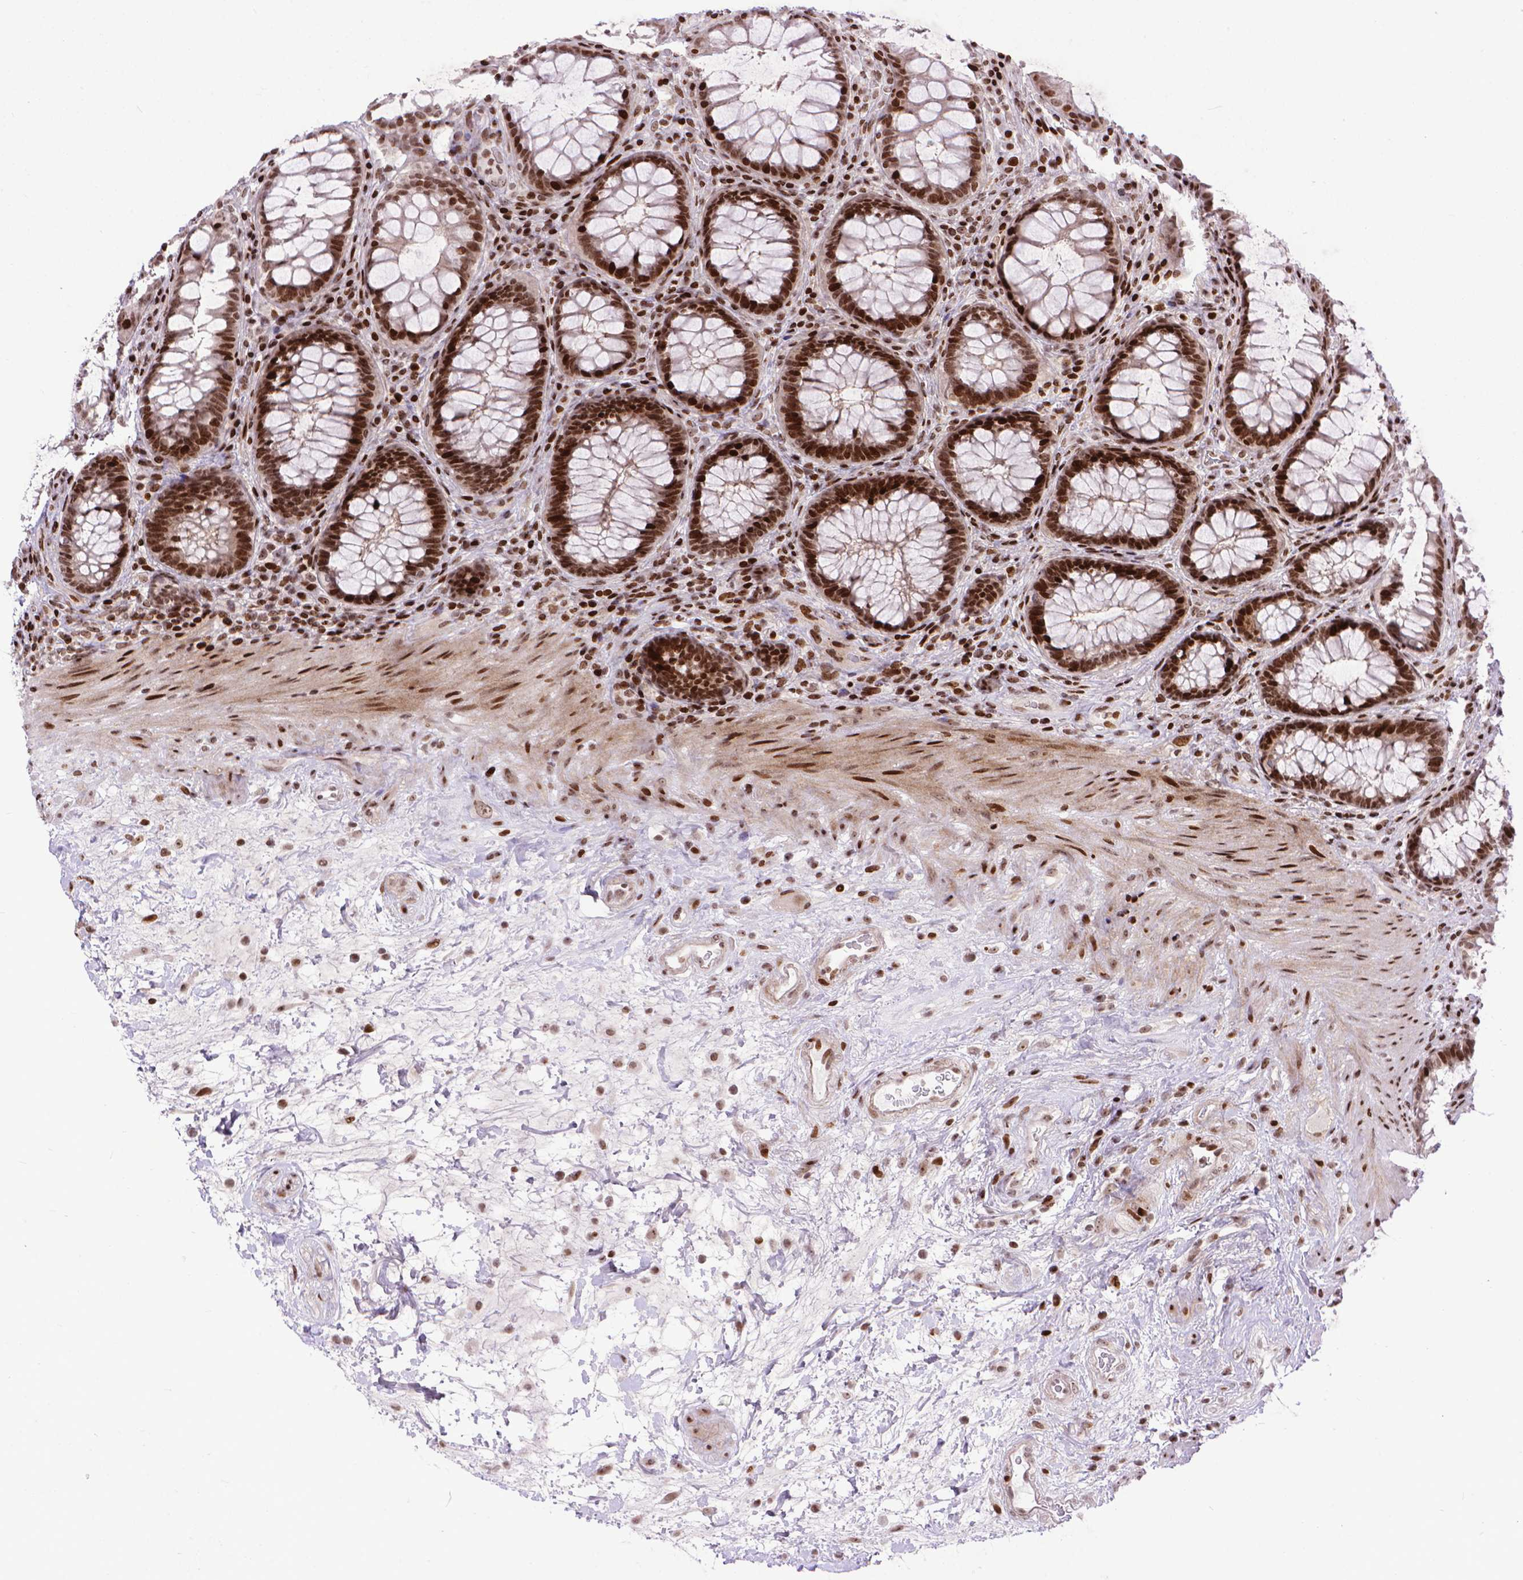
{"staining": {"intensity": "moderate", "quantity": ">75%", "location": "nuclear"}, "tissue": "rectum", "cell_type": "Glandular cells", "image_type": "normal", "snomed": [{"axis": "morphology", "description": "Normal tissue, NOS"}, {"axis": "topography", "description": "Rectum"}], "caption": "Human rectum stained with a brown dye reveals moderate nuclear positive staining in about >75% of glandular cells.", "gene": "AMER1", "patient": {"sex": "male", "age": 72}}